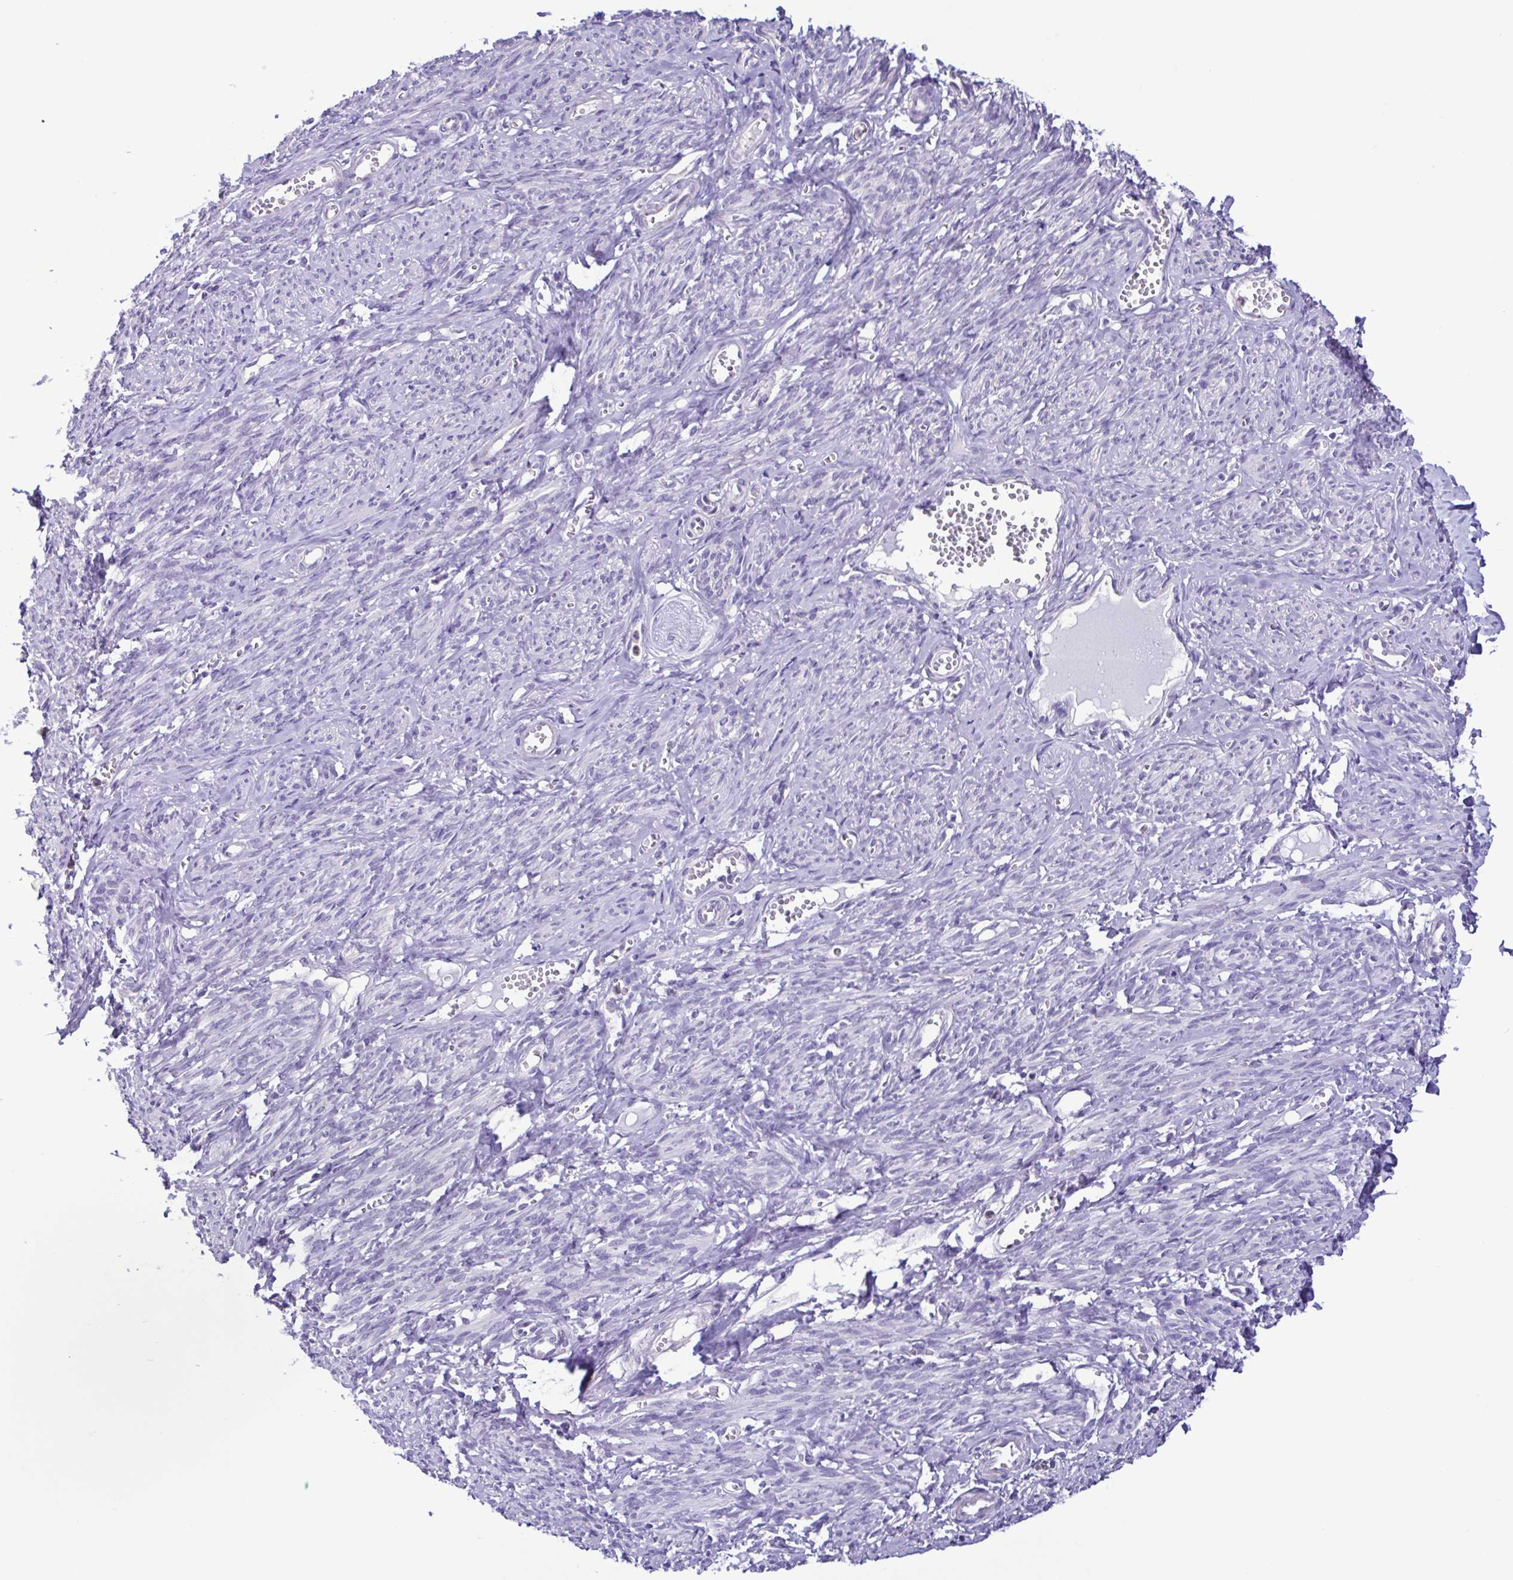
{"staining": {"intensity": "negative", "quantity": "none", "location": "none"}, "tissue": "smooth muscle", "cell_type": "Smooth muscle cells", "image_type": "normal", "snomed": [{"axis": "morphology", "description": "Normal tissue, NOS"}, {"axis": "topography", "description": "Smooth muscle"}], "caption": "There is no significant expression in smooth muscle cells of smooth muscle. Brightfield microscopy of IHC stained with DAB (brown) and hematoxylin (blue), captured at high magnification.", "gene": "CBY2", "patient": {"sex": "female", "age": 65}}